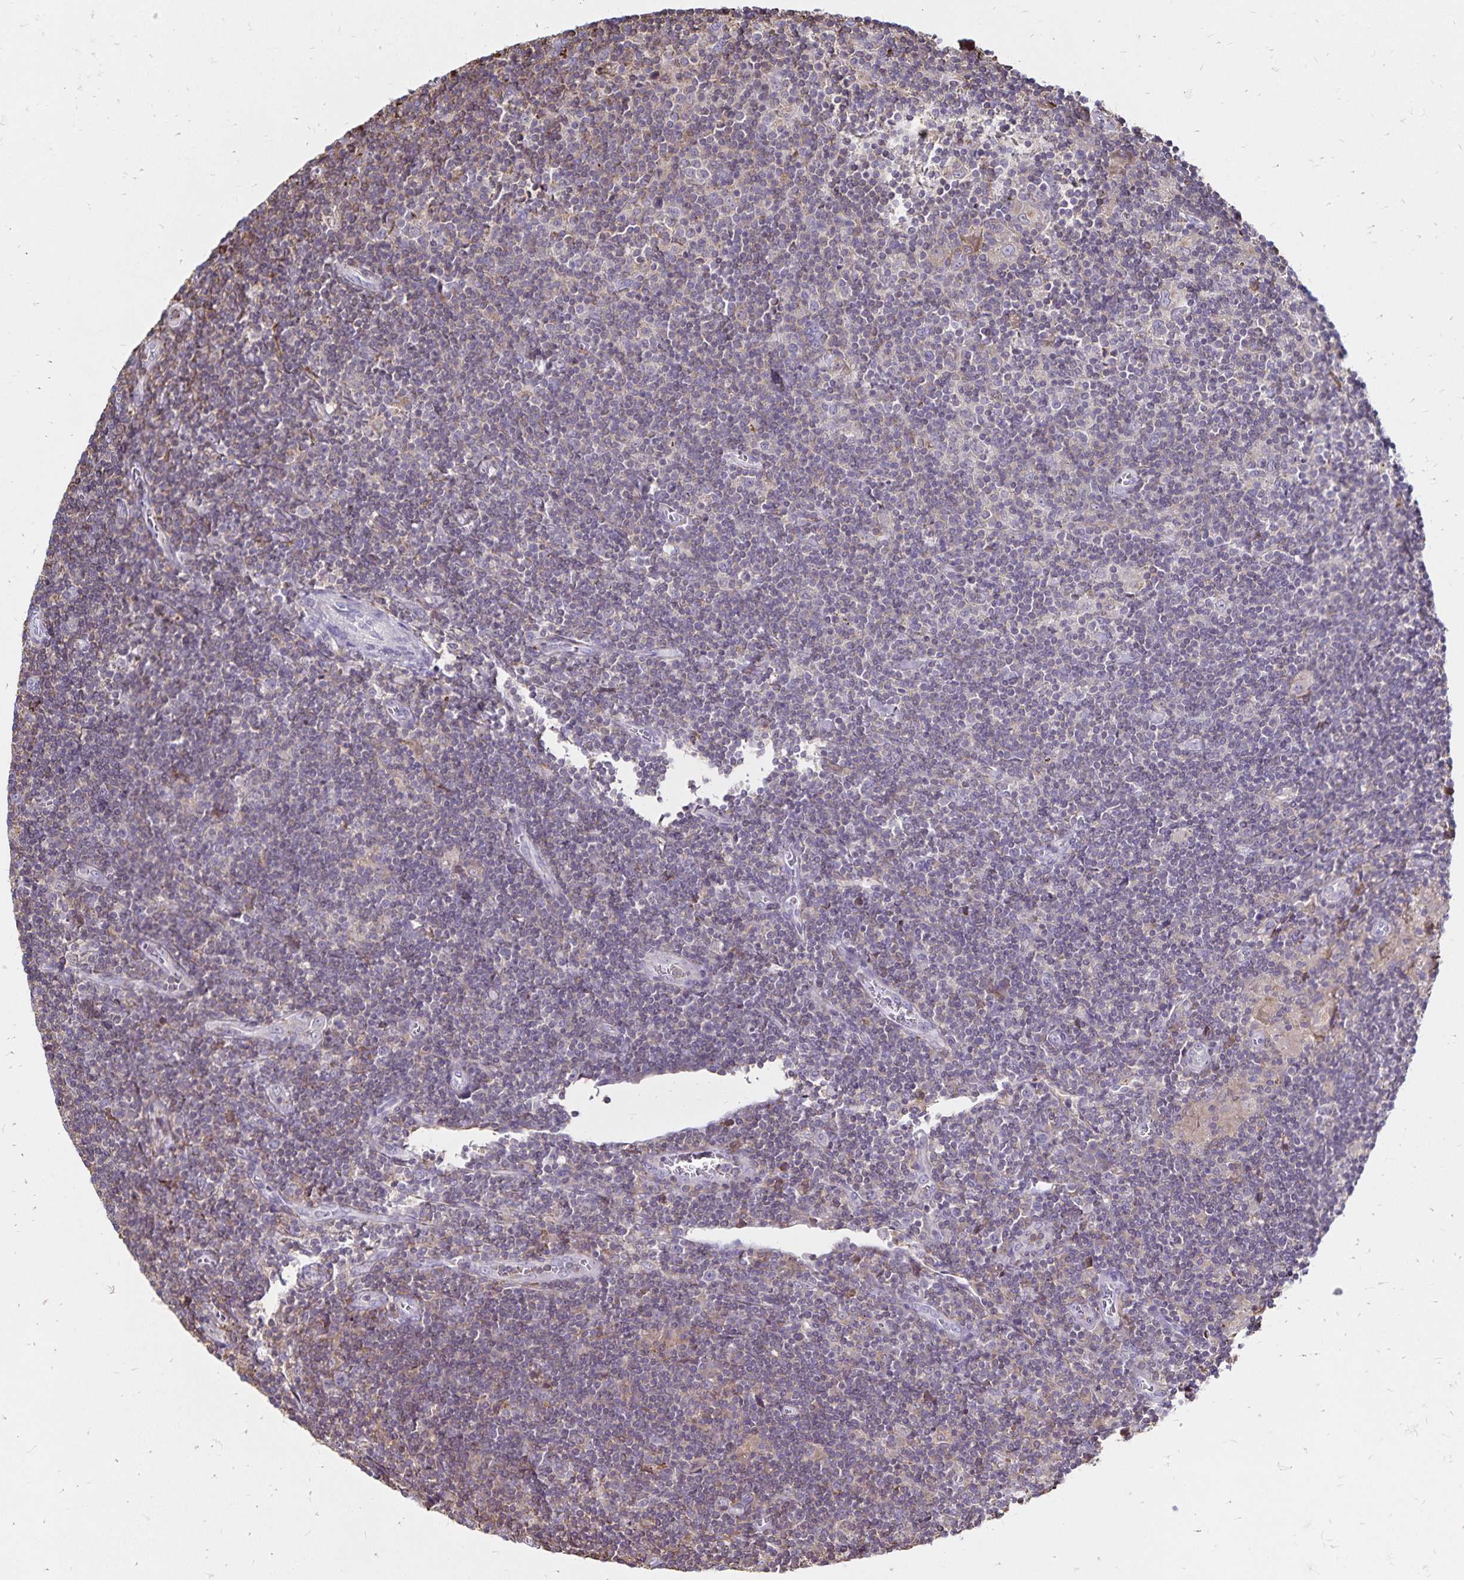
{"staining": {"intensity": "negative", "quantity": "none", "location": "none"}, "tissue": "lymphoma", "cell_type": "Tumor cells", "image_type": "cancer", "snomed": [{"axis": "morphology", "description": "Hodgkin's disease, NOS"}, {"axis": "topography", "description": "Lymph node"}], "caption": "Immunohistochemical staining of Hodgkin's disease shows no significant positivity in tumor cells.", "gene": "NAGPA", "patient": {"sex": "male", "age": 40}}